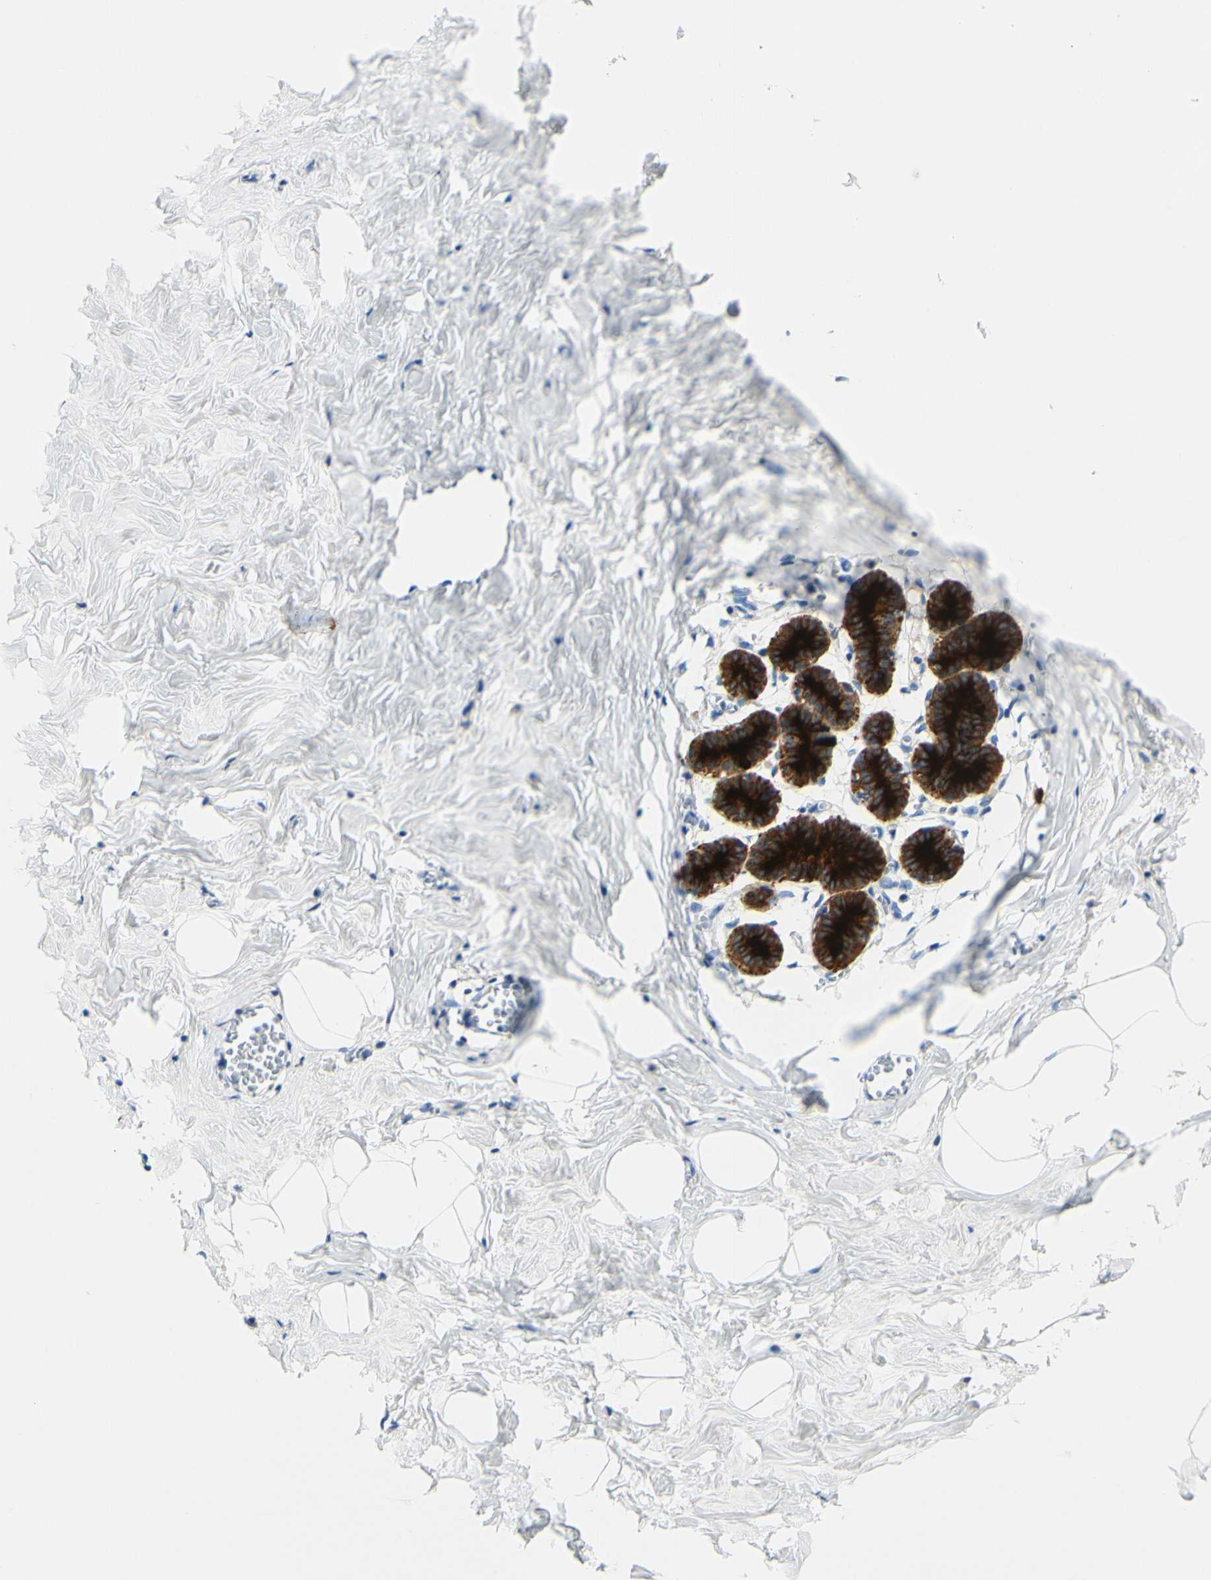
{"staining": {"intensity": "negative", "quantity": "none", "location": "none"}, "tissue": "breast", "cell_type": "Adipocytes", "image_type": "normal", "snomed": [{"axis": "morphology", "description": "Normal tissue, NOS"}, {"axis": "topography", "description": "Breast"}], "caption": "Image shows no significant protein expression in adipocytes of unremarkable breast. (Stains: DAB immunohistochemistry with hematoxylin counter stain, Microscopy: brightfield microscopy at high magnification).", "gene": "PIGR", "patient": {"sex": "female", "age": 27}}